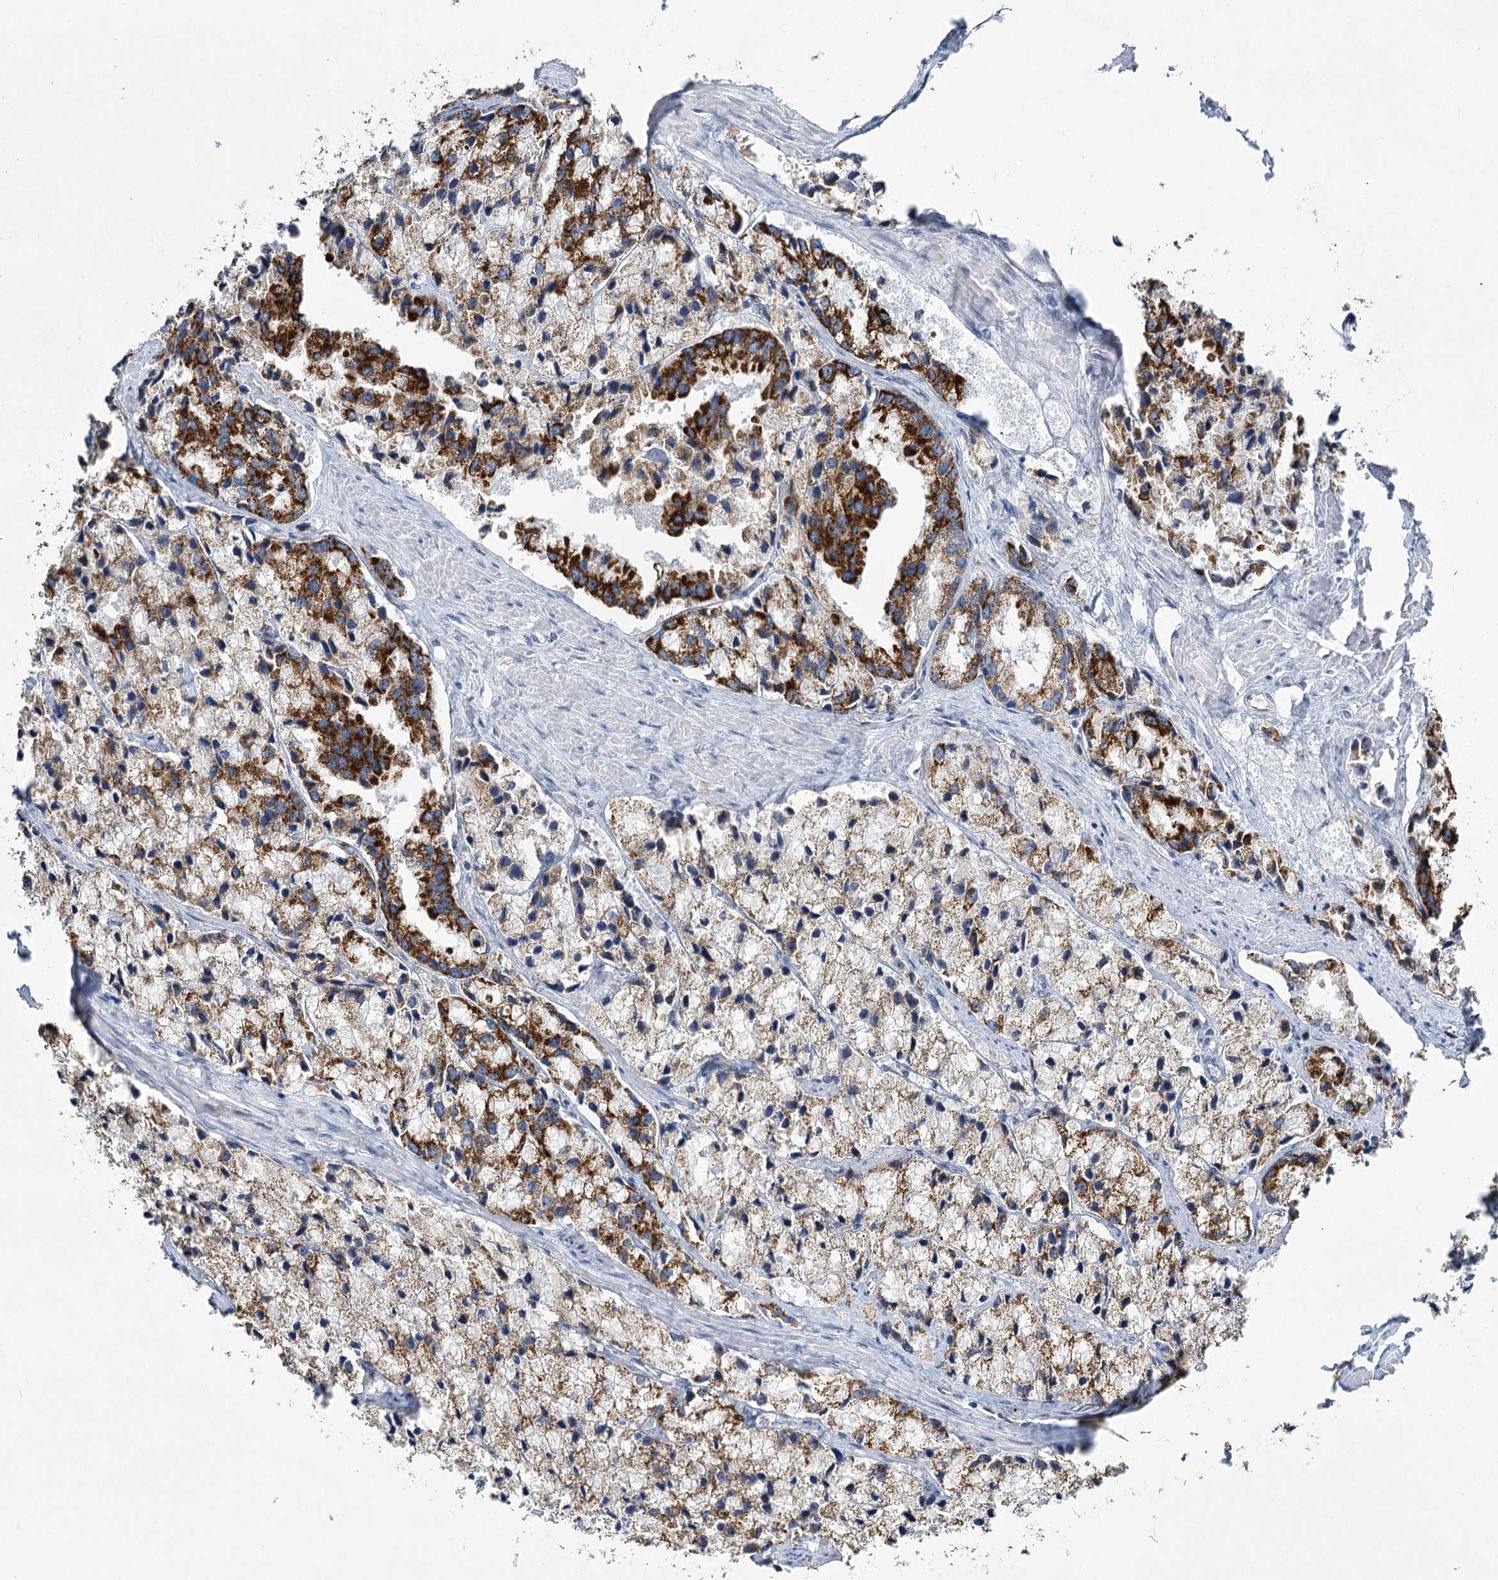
{"staining": {"intensity": "strong", "quantity": "25%-75%", "location": "cytoplasmic/membranous"}, "tissue": "prostate cancer", "cell_type": "Tumor cells", "image_type": "cancer", "snomed": [{"axis": "morphology", "description": "Adenocarcinoma, High grade"}, {"axis": "topography", "description": "Prostate"}], "caption": "This histopathology image reveals IHC staining of prostate high-grade adenocarcinoma, with high strong cytoplasmic/membranous expression in approximately 25%-75% of tumor cells.", "gene": "DHTKD1", "patient": {"sex": "male", "age": 66}}